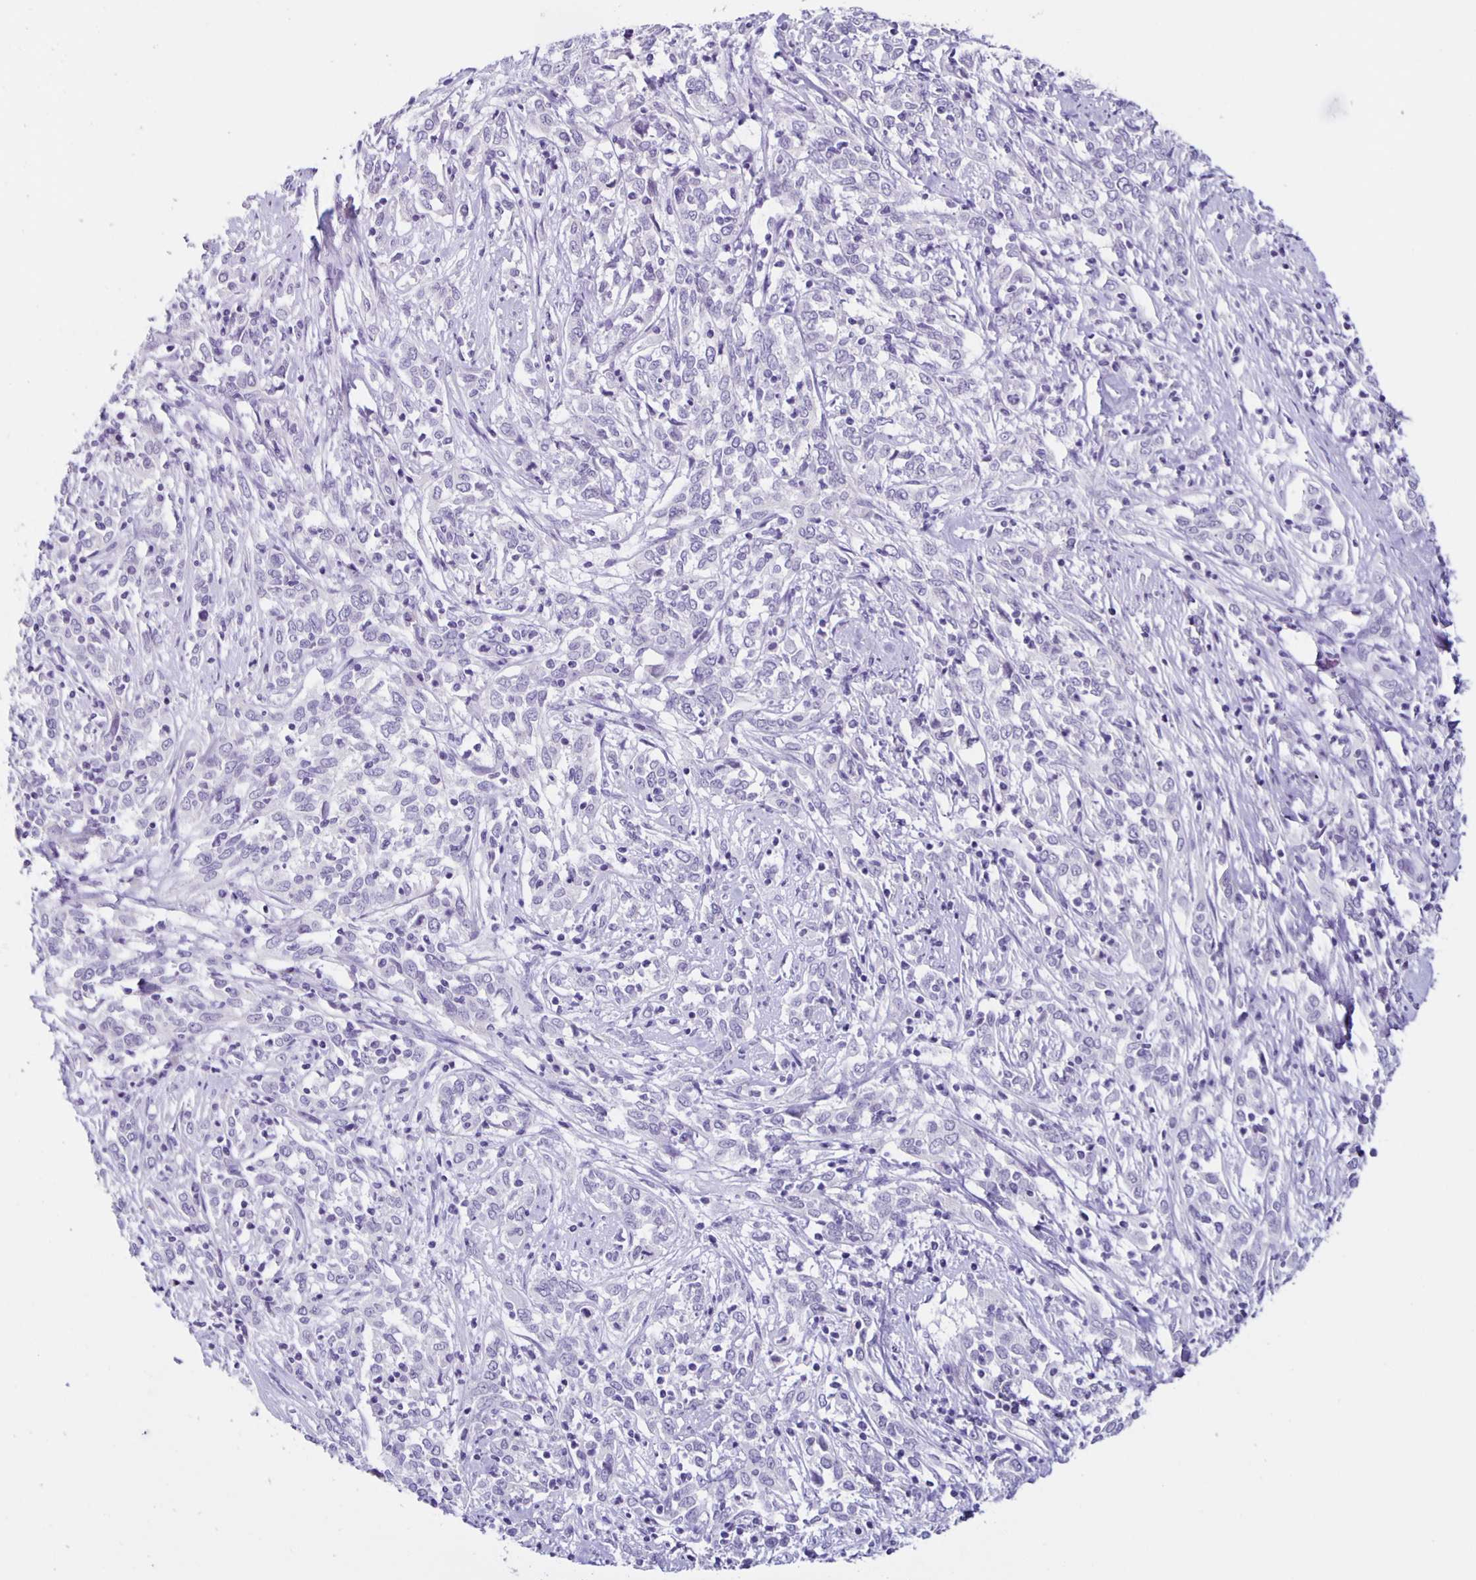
{"staining": {"intensity": "negative", "quantity": "none", "location": "none"}, "tissue": "cervical cancer", "cell_type": "Tumor cells", "image_type": "cancer", "snomed": [{"axis": "morphology", "description": "Adenocarcinoma, NOS"}, {"axis": "topography", "description": "Cervix"}], "caption": "The immunohistochemistry (IHC) histopathology image has no significant staining in tumor cells of adenocarcinoma (cervical) tissue. (DAB immunohistochemistry visualized using brightfield microscopy, high magnification).", "gene": "SLC12A3", "patient": {"sex": "female", "age": 40}}